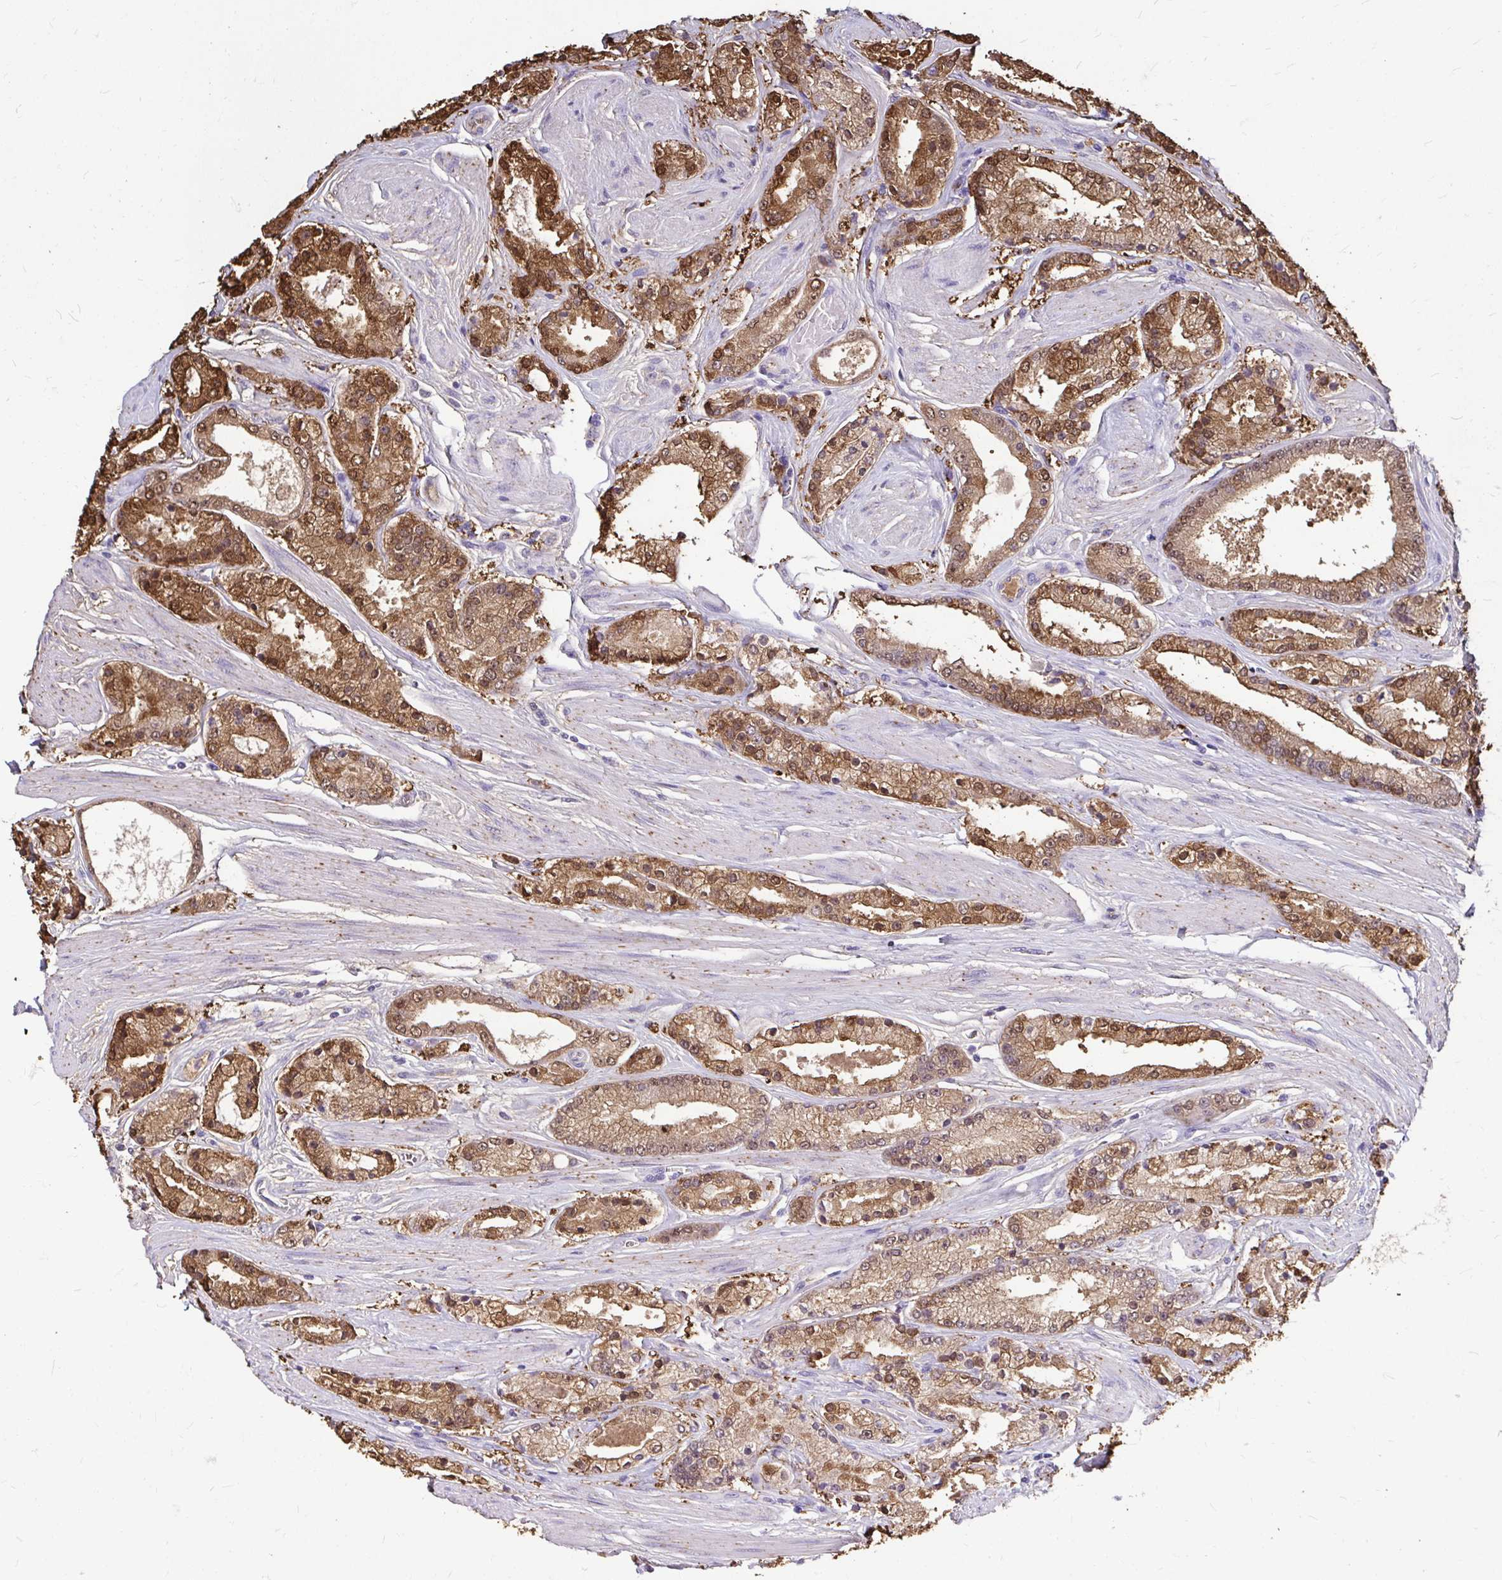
{"staining": {"intensity": "moderate", "quantity": ">75%", "location": "cytoplasmic/membranous,nuclear"}, "tissue": "prostate cancer", "cell_type": "Tumor cells", "image_type": "cancer", "snomed": [{"axis": "morphology", "description": "Adenocarcinoma, High grade"}, {"axis": "topography", "description": "Prostate"}], "caption": "Brown immunohistochemical staining in prostate high-grade adenocarcinoma reveals moderate cytoplasmic/membranous and nuclear staining in about >75% of tumor cells. (Brightfield microscopy of DAB IHC at high magnification).", "gene": "IDH1", "patient": {"sex": "male", "age": 63}}